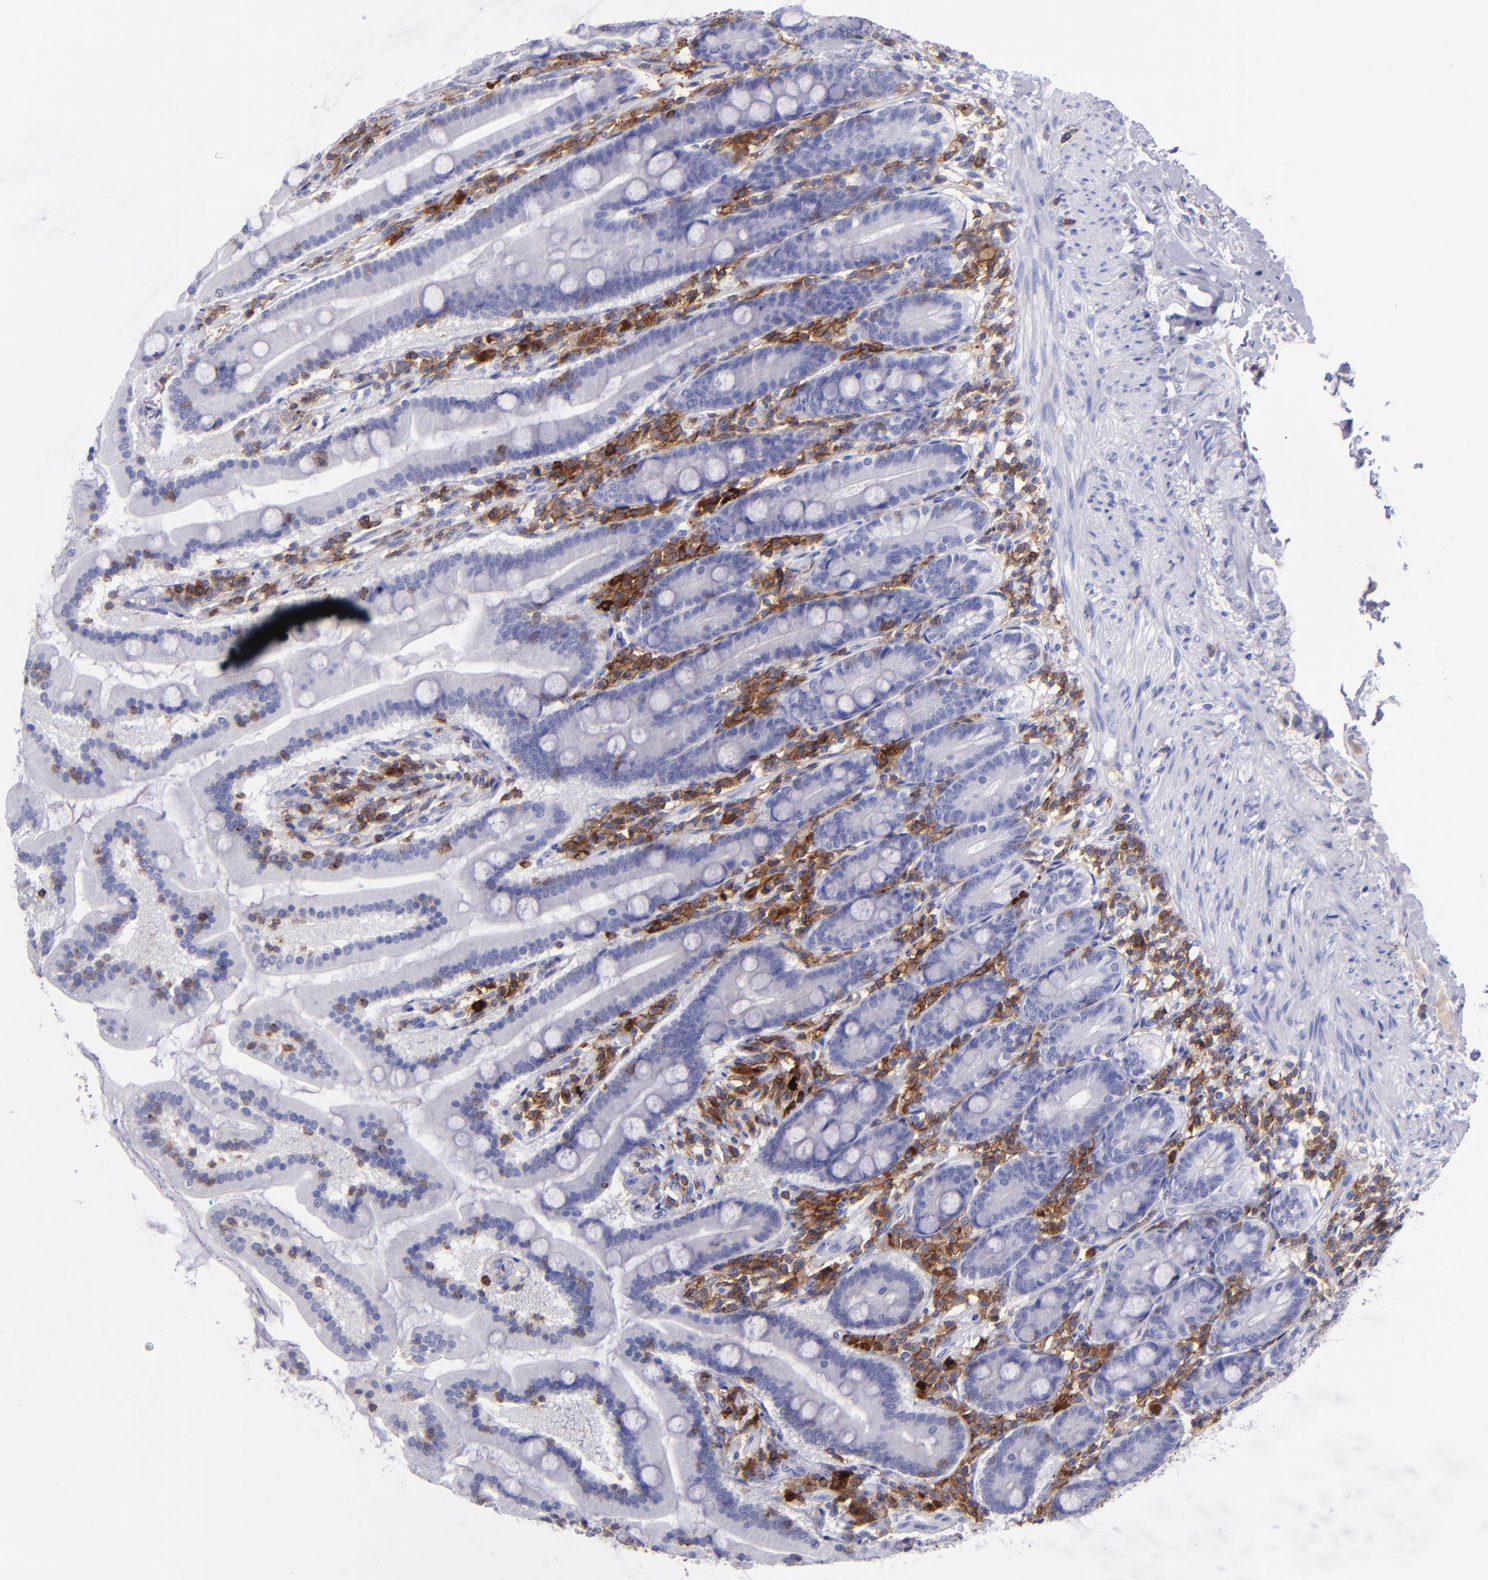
{"staining": {"intensity": "negative", "quantity": "none", "location": "none"}, "tissue": "duodenum", "cell_type": "Glandular cells", "image_type": "normal", "snomed": [{"axis": "morphology", "description": "Normal tissue, NOS"}, {"axis": "topography", "description": "Duodenum"}], "caption": "This is an immunohistochemistry photomicrograph of unremarkable duodenum. There is no positivity in glandular cells.", "gene": "ICAM3", "patient": {"sex": "female", "age": 64}}